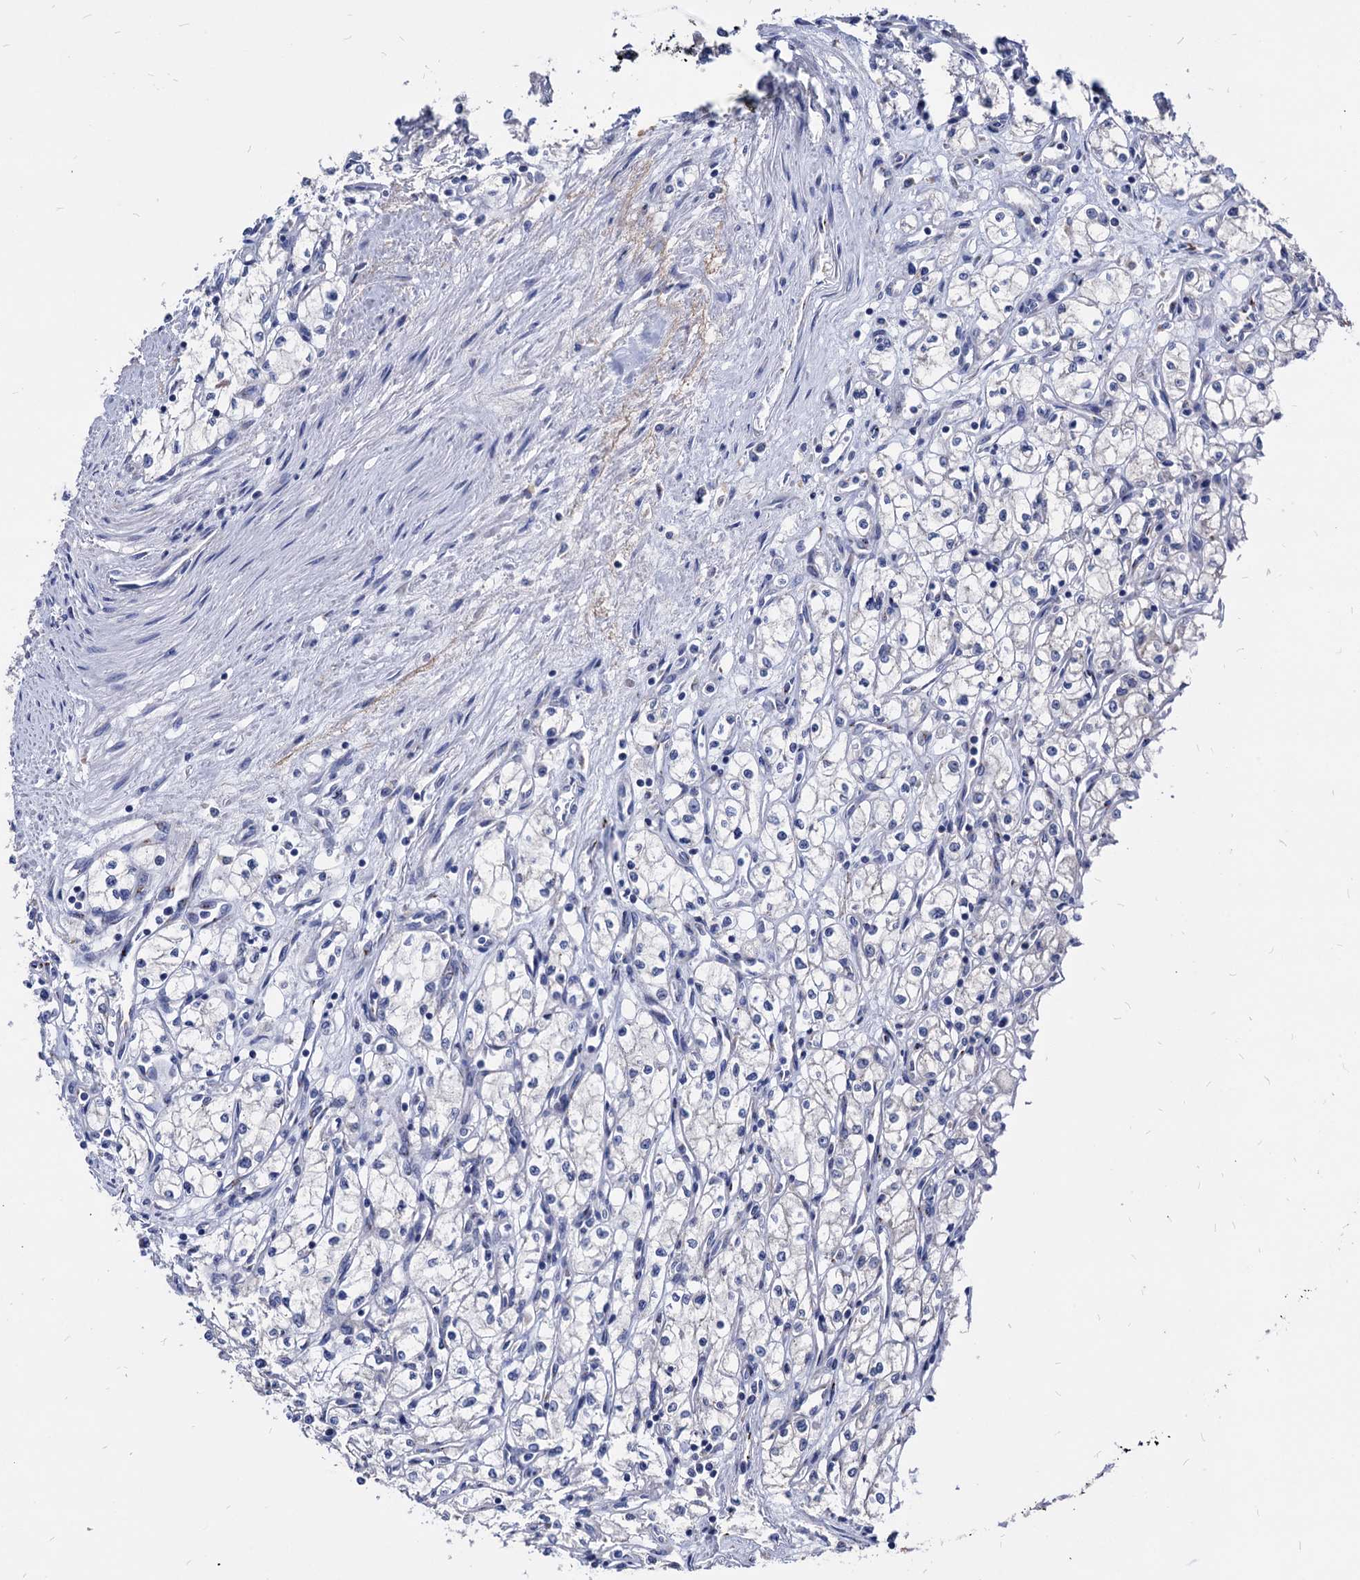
{"staining": {"intensity": "negative", "quantity": "none", "location": "none"}, "tissue": "renal cancer", "cell_type": "Tumor cells", "image_type": "cancer", "snomed": [{"axis": "morphology", "description": "Adenocarcinoma, NOS"}, {"axis": "topography", "description": "Kidney"}], "caption": "This is an immunohistochemistry (IHC) photomicrograph of adenocarcinoma (renal). There is no positivity in tumor cells.", "gene": "ESD", "patient": {"sex": "male", "age": 59}}